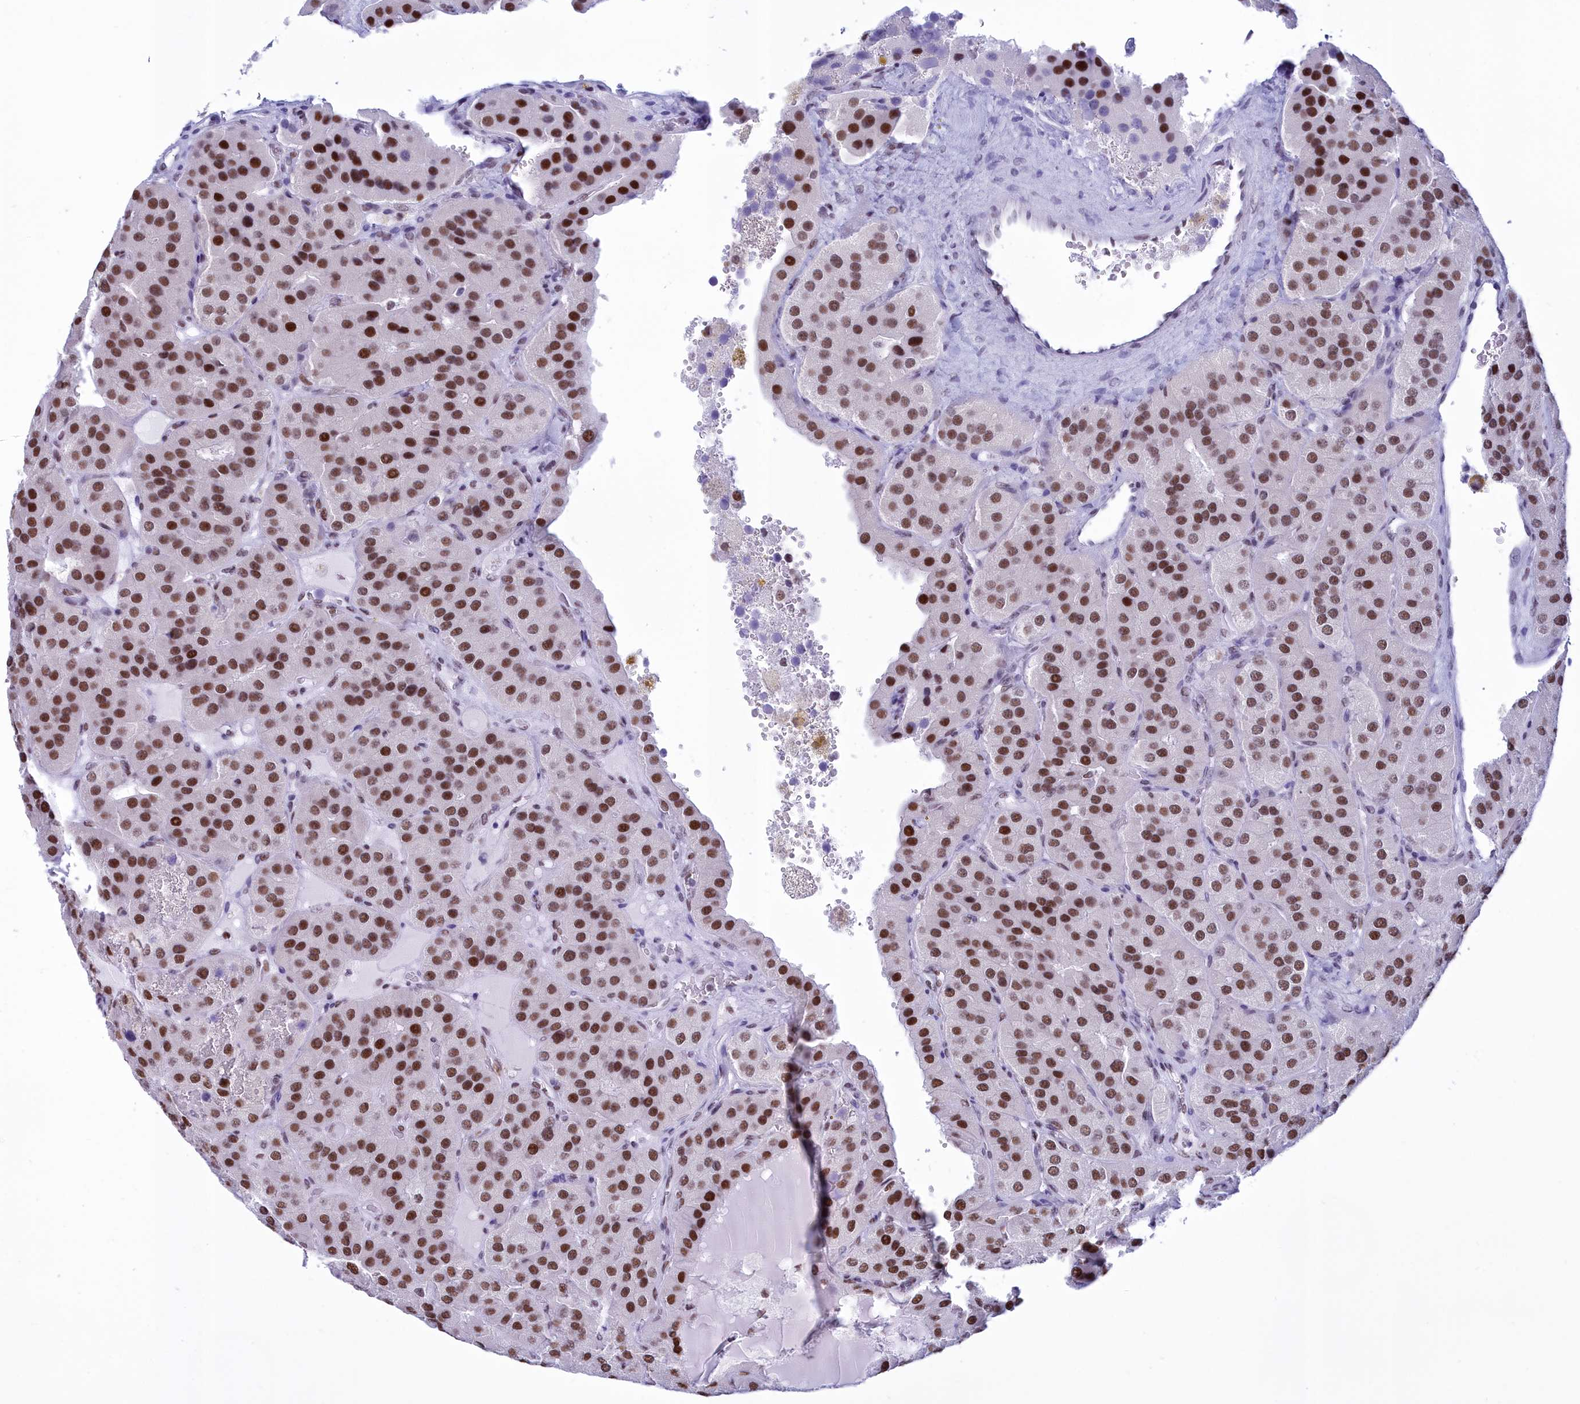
{"staining": {"intensity": "strong", "quantity": ">75%", "location": "nuclear"}, "tissue": "parathyroid gland", "cell_type": "Glandular cells", "image_type": "normal", "snomed": [{"axis": "morphology", "description": "Normal tissue, NOS"}, {"axis": "morphology", "description": "Adenoma, NOS"}, {"axis": "topography", "description": "Parathyroid gland"}], "caption": "Immunohistochemistry (IHC) of unremarkable human parathyroid gland shows high levels of strong nuclear staining in approximately >75% of glandular cells.", "gene": "CDC26", "patient": {"sex": "female", "age": 86}}